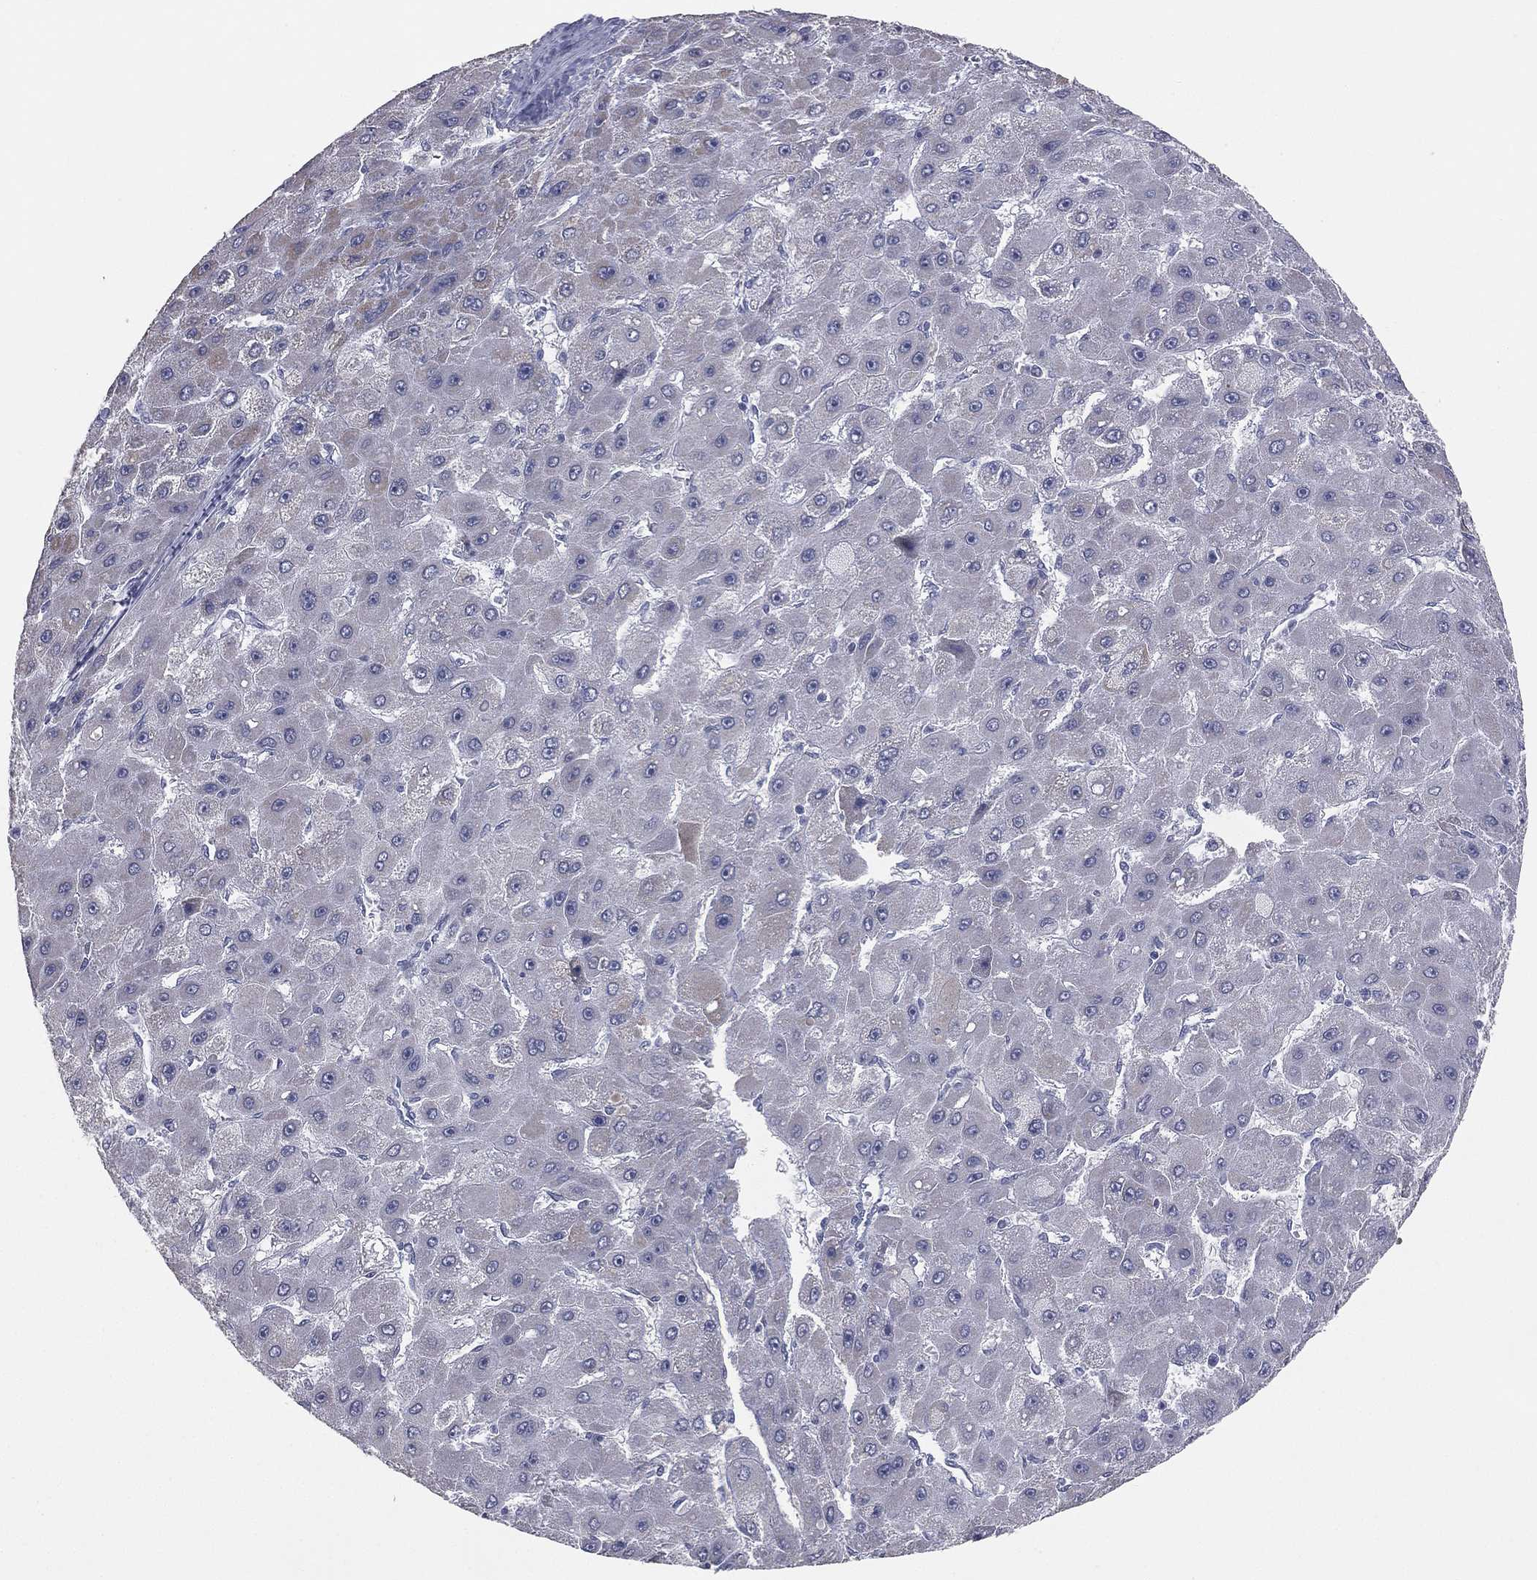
{"staining": {"intensity": "negative", "quantity": "none", "location": "none"}, "tissue": "liver cancer", "cell_type": "Tumor cells", "image_type": "cancer", "snomed": [{"axis": "morphology", "description": "Carcinoma, Hepatocellular, NOS"}, {"axis": "topography", "description": "Liver"}], "caption": "IHC image of liver cancer stained for a protein (brown), which shows no staining in tumor cells.", "gene": "DMKN", "patient": {"sex": "female", "age": 25}}